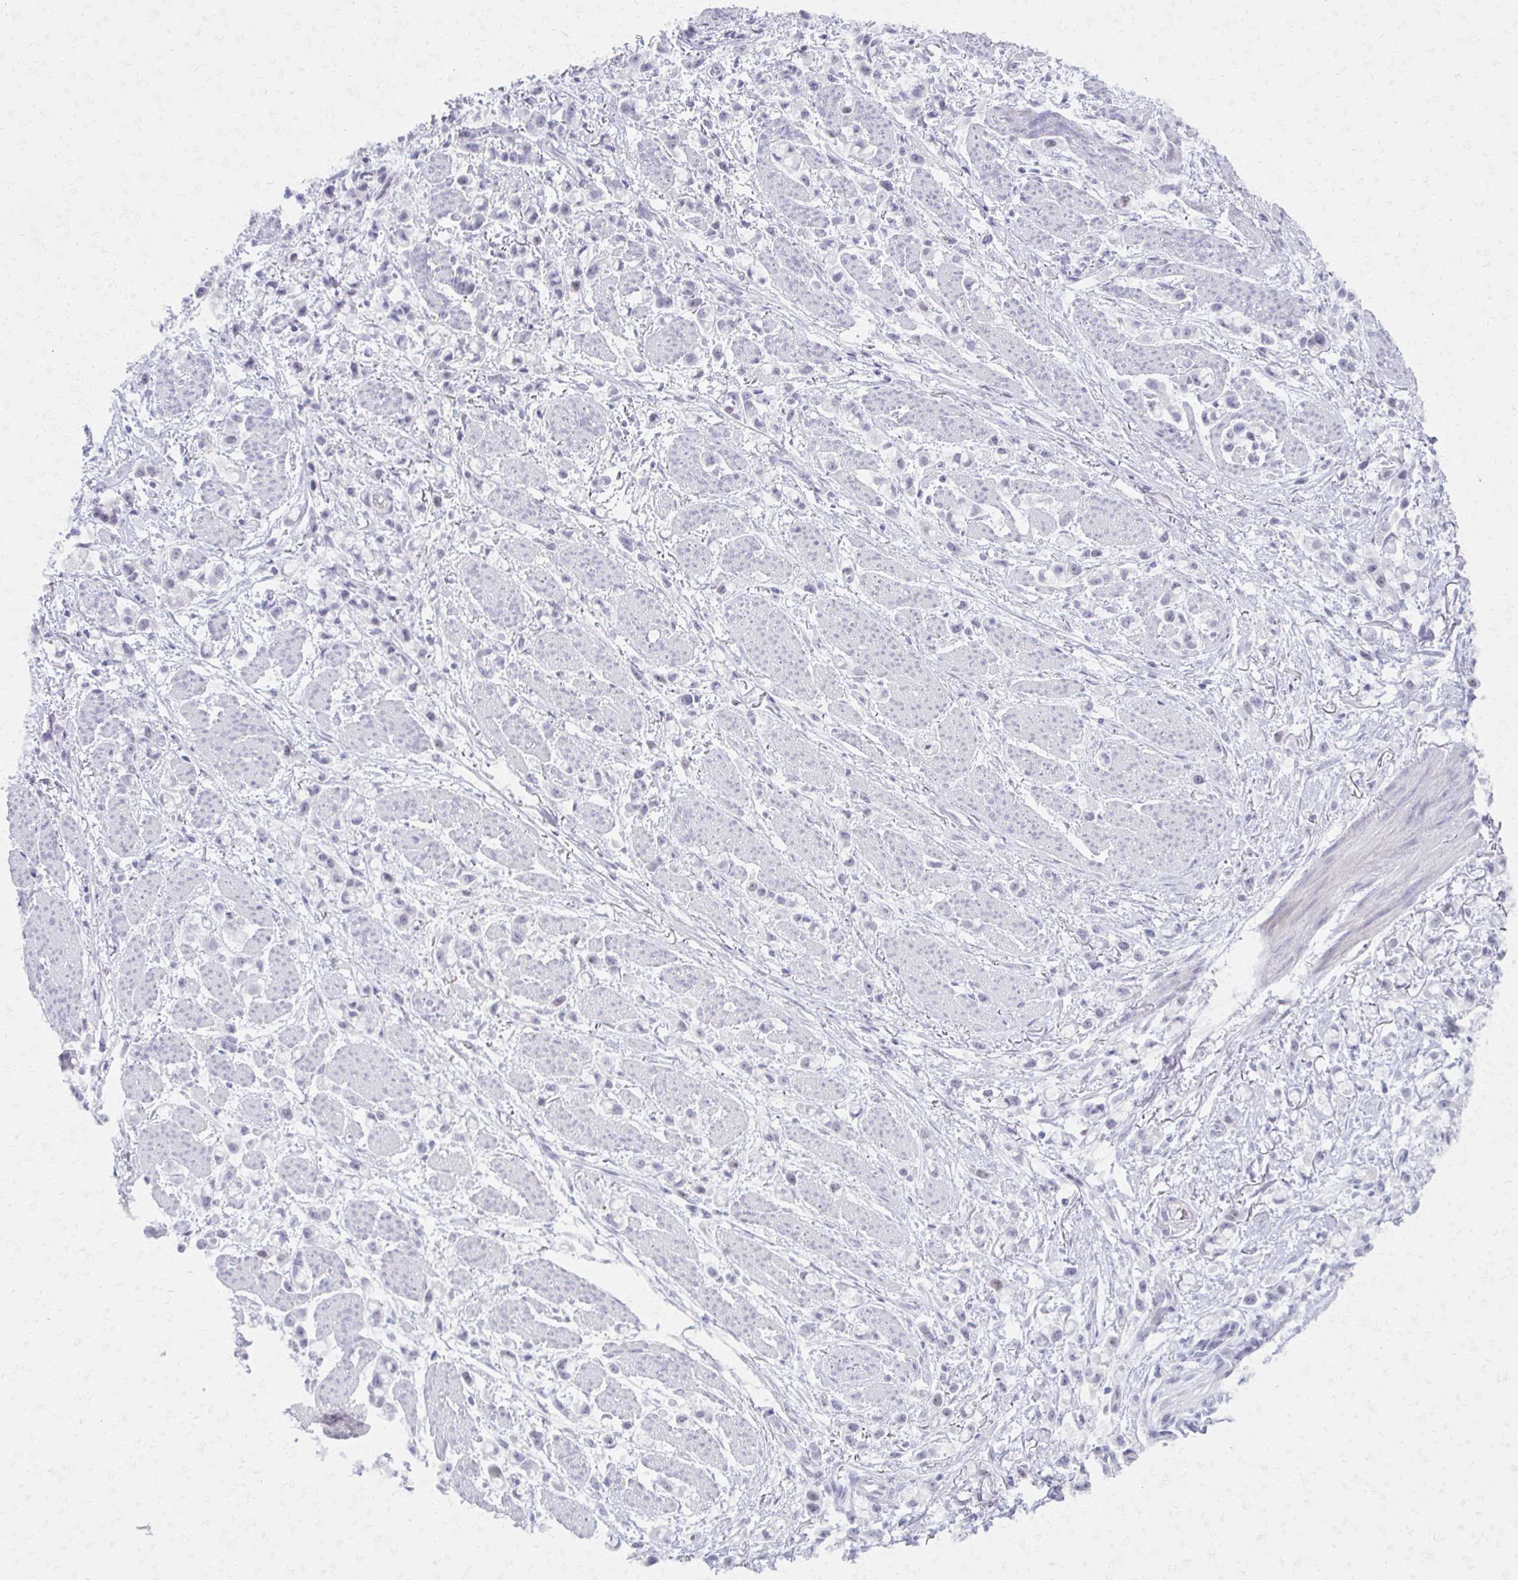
{"staining": {"intensity": "negative", "quantity": "none", "location": "none"}, "tissue": "stomach cancer", "cell_type": "Tumor cells", "image_type": "cancer", "snomed": [{"axis": "morphology", "description": "Adenocarcinoma, NOS"}, {"axis": "topography", "description": "Stomach"}], "caption": "Tumor cells are negative for protein expression in human stomach cancer.", "gene": "MORC4", "patient": {"sex": "female", "age": 81}}